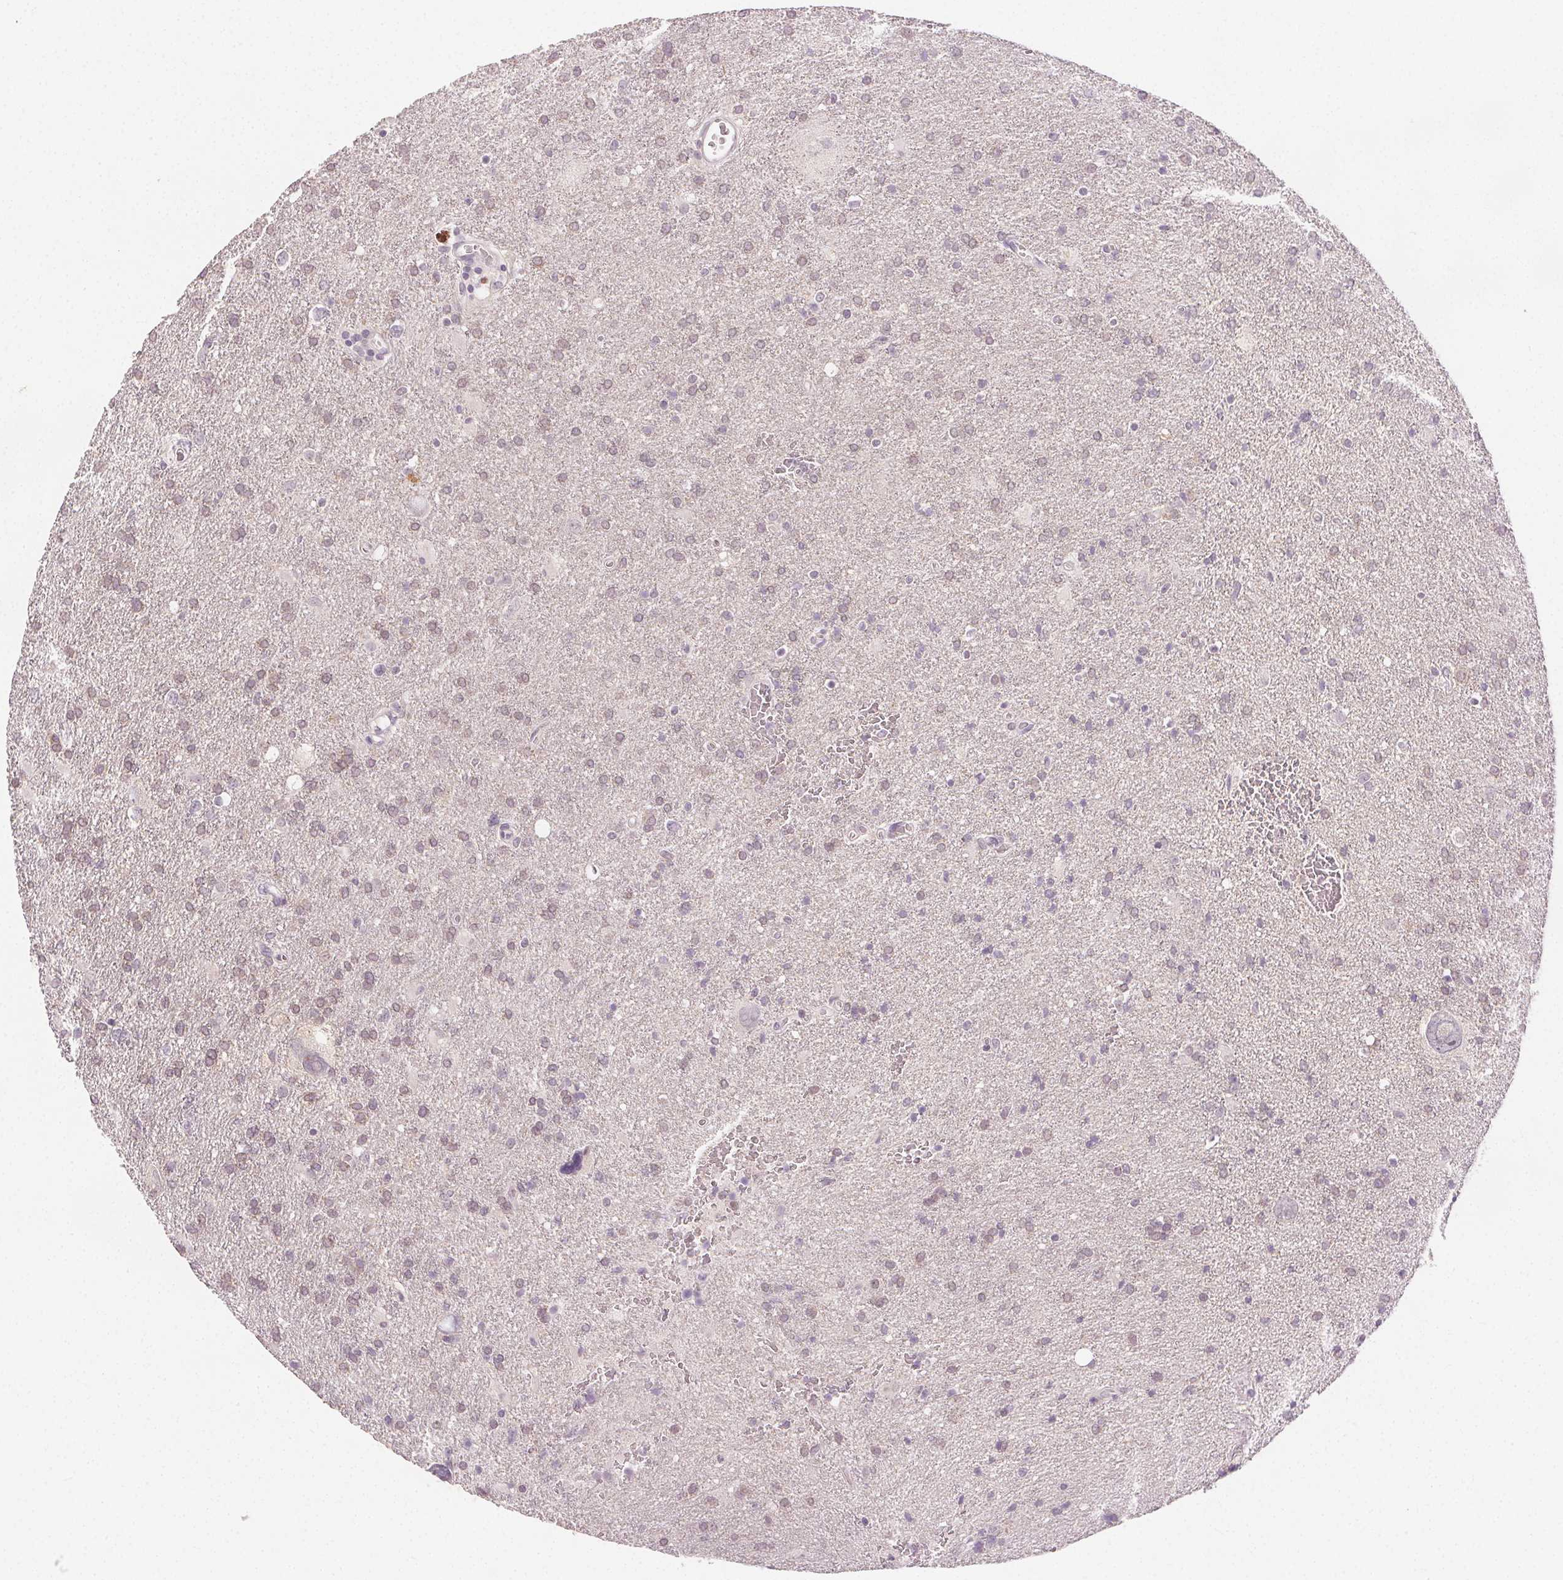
{"staining": {"intensity": "negative", "quantity": "none", "location": "none"}, "tissue": "glioma", "cell_type": "Tumor cells", "image_type": "cancer", "snomed": [{"axis": "morphology", "description": "Glioma, malignant, Low grade"}, {"axis": "topography", "description": "Brain"}], "caption": "Immunohistochemical staining of human malignant glioma (low-grade) demonstrates no significant positivity in tumor cells.", "gene": "ANLN", "patient": {"sex": "male", "age": 66}}